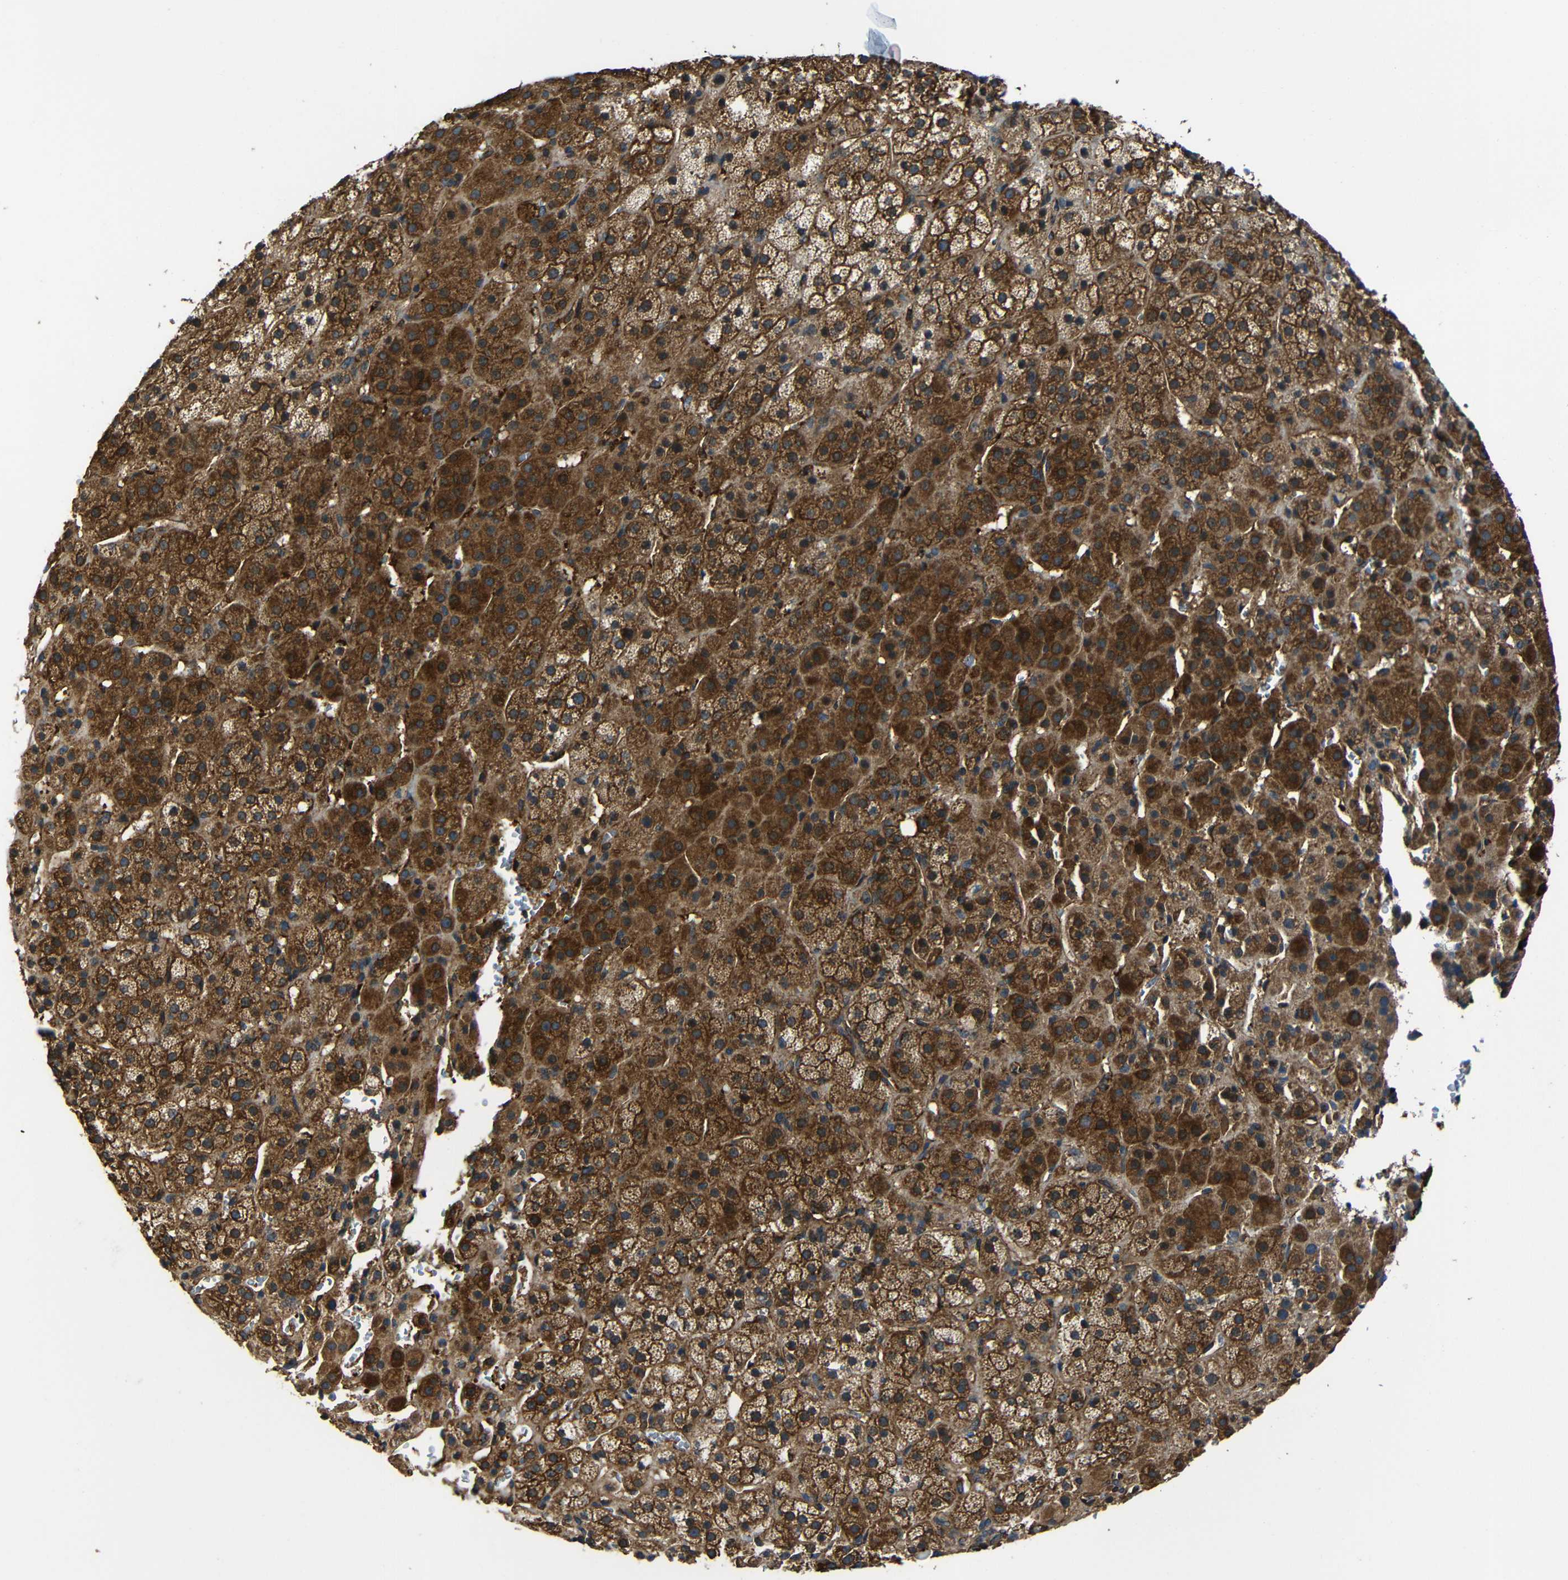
{"staining": {"intensity": "strong", "quantity": ">75%", "location": "cytoplasmic/membranous"}, "tissue": "adrenal gland", "cell_type": "Glandular cells", "image_type": "normal", "snomed": [{"axis": "morphology", "description": "Normal tissue, NOS"}, {"axis": "topography", "description": "Adrenal gland"}], "caption": "A brown stain shows strong cytoplasmic/membranous positivity of a protein in glandular cells of benign adrenal gland. (Stains: DAB in brown, nuclei in blue, Microscopy: brightfield microscopy at high magnification).", "gene": "PTCH1", "patient": {"sex": "female", "age": 57}}